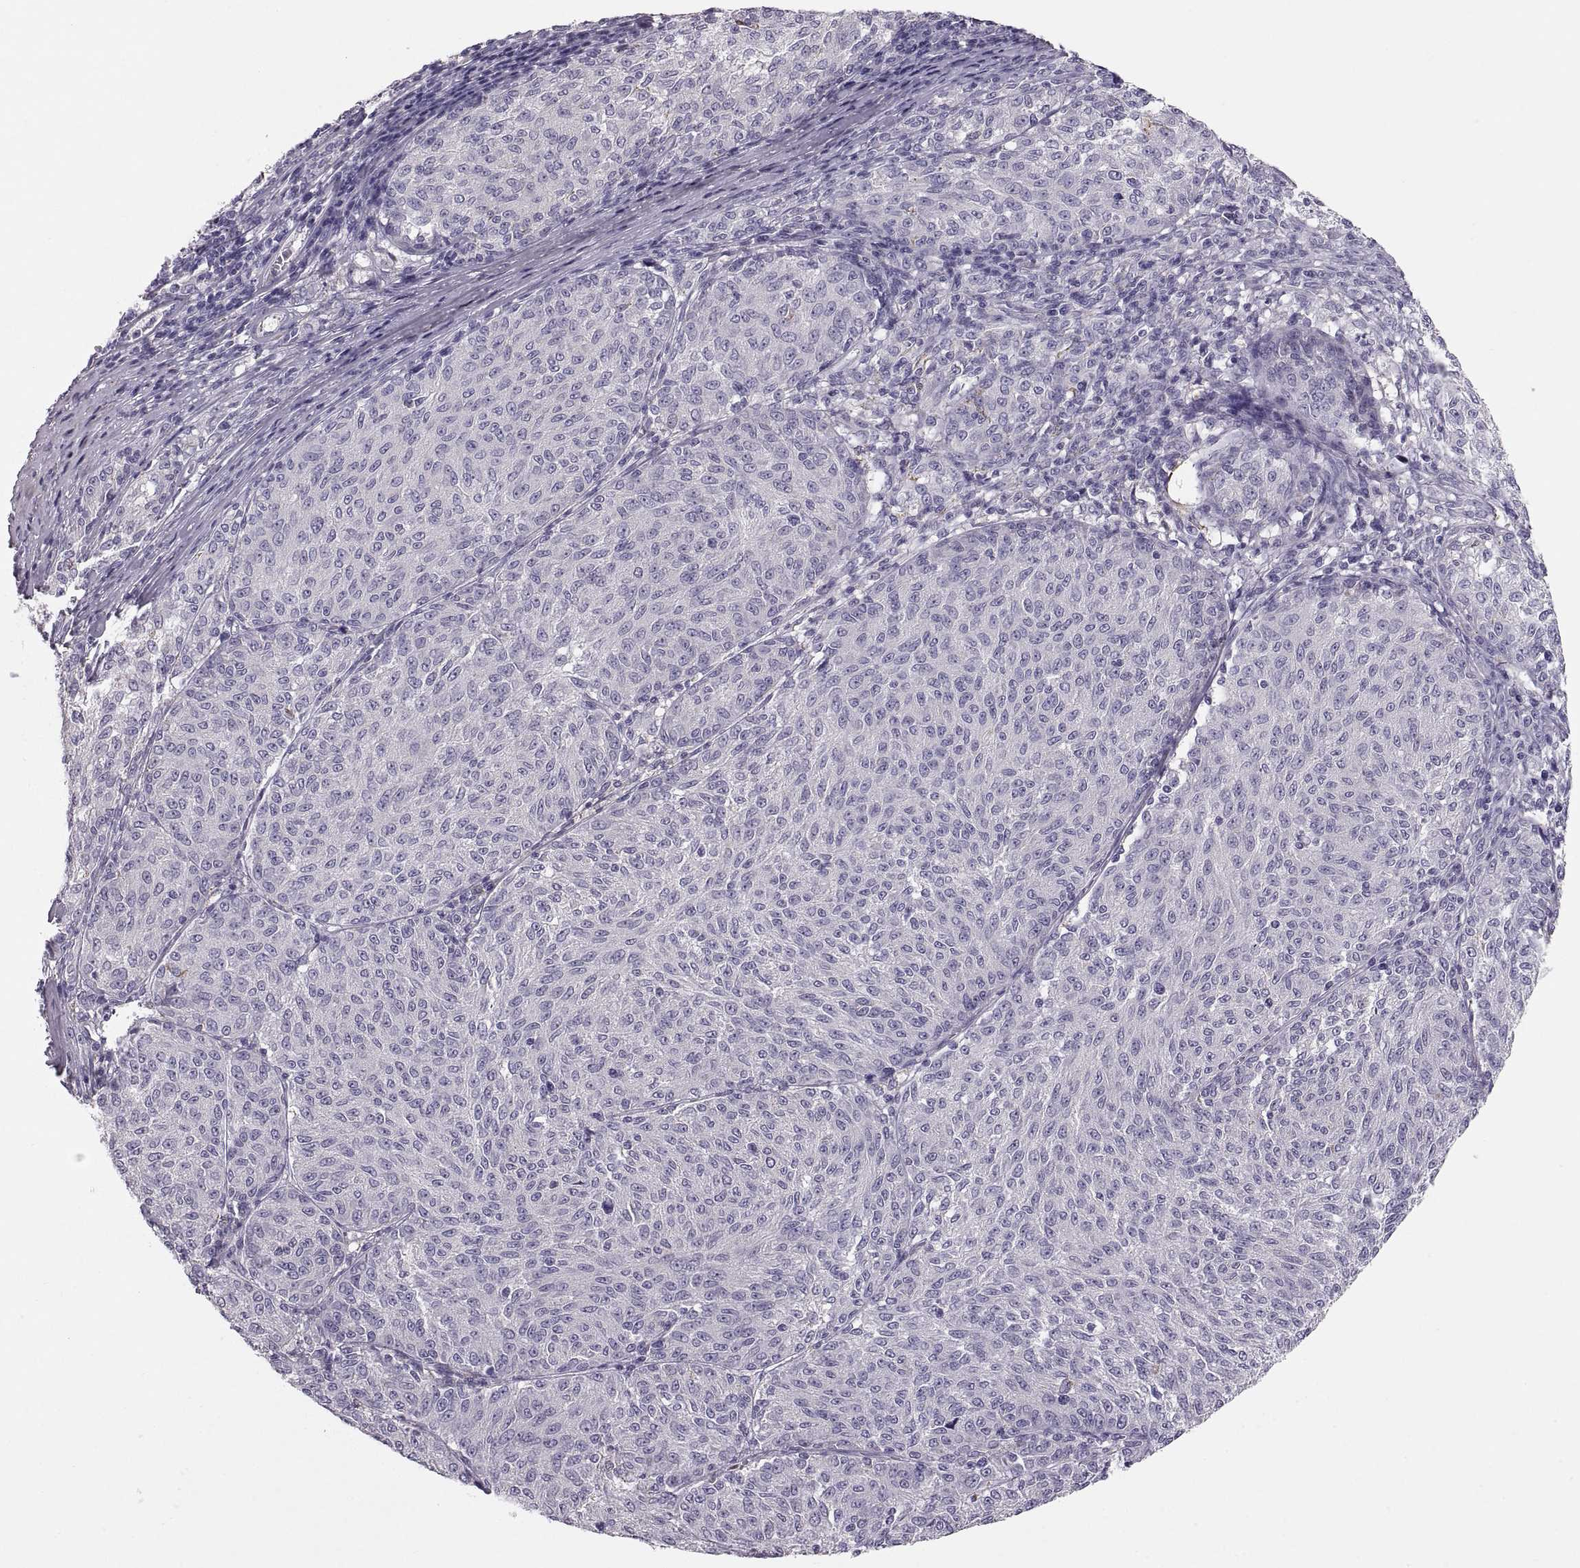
{"staining": {"intensity": "negative", "quantity": "none", "location": "none"}, "tissue": "melanoma", "cell_type": "Tumor cells", "image_type": "cancer", "snomed": [{"axis": "morphology", "description": "Malignant melanoma, NOS"}, {"axis": "topography", "description": "Skin"}], "caption": "DAB immunohistochemical staining of human melanoma exhibits no significant expression in tumor cells. (Brightfield microscopy of DAB (3,3'-diaminobenzidine) immunohistochemistry (IHC) at high magnification).", "gene": "COL9A3", "patient": {"sex": "female", "age": 72}}